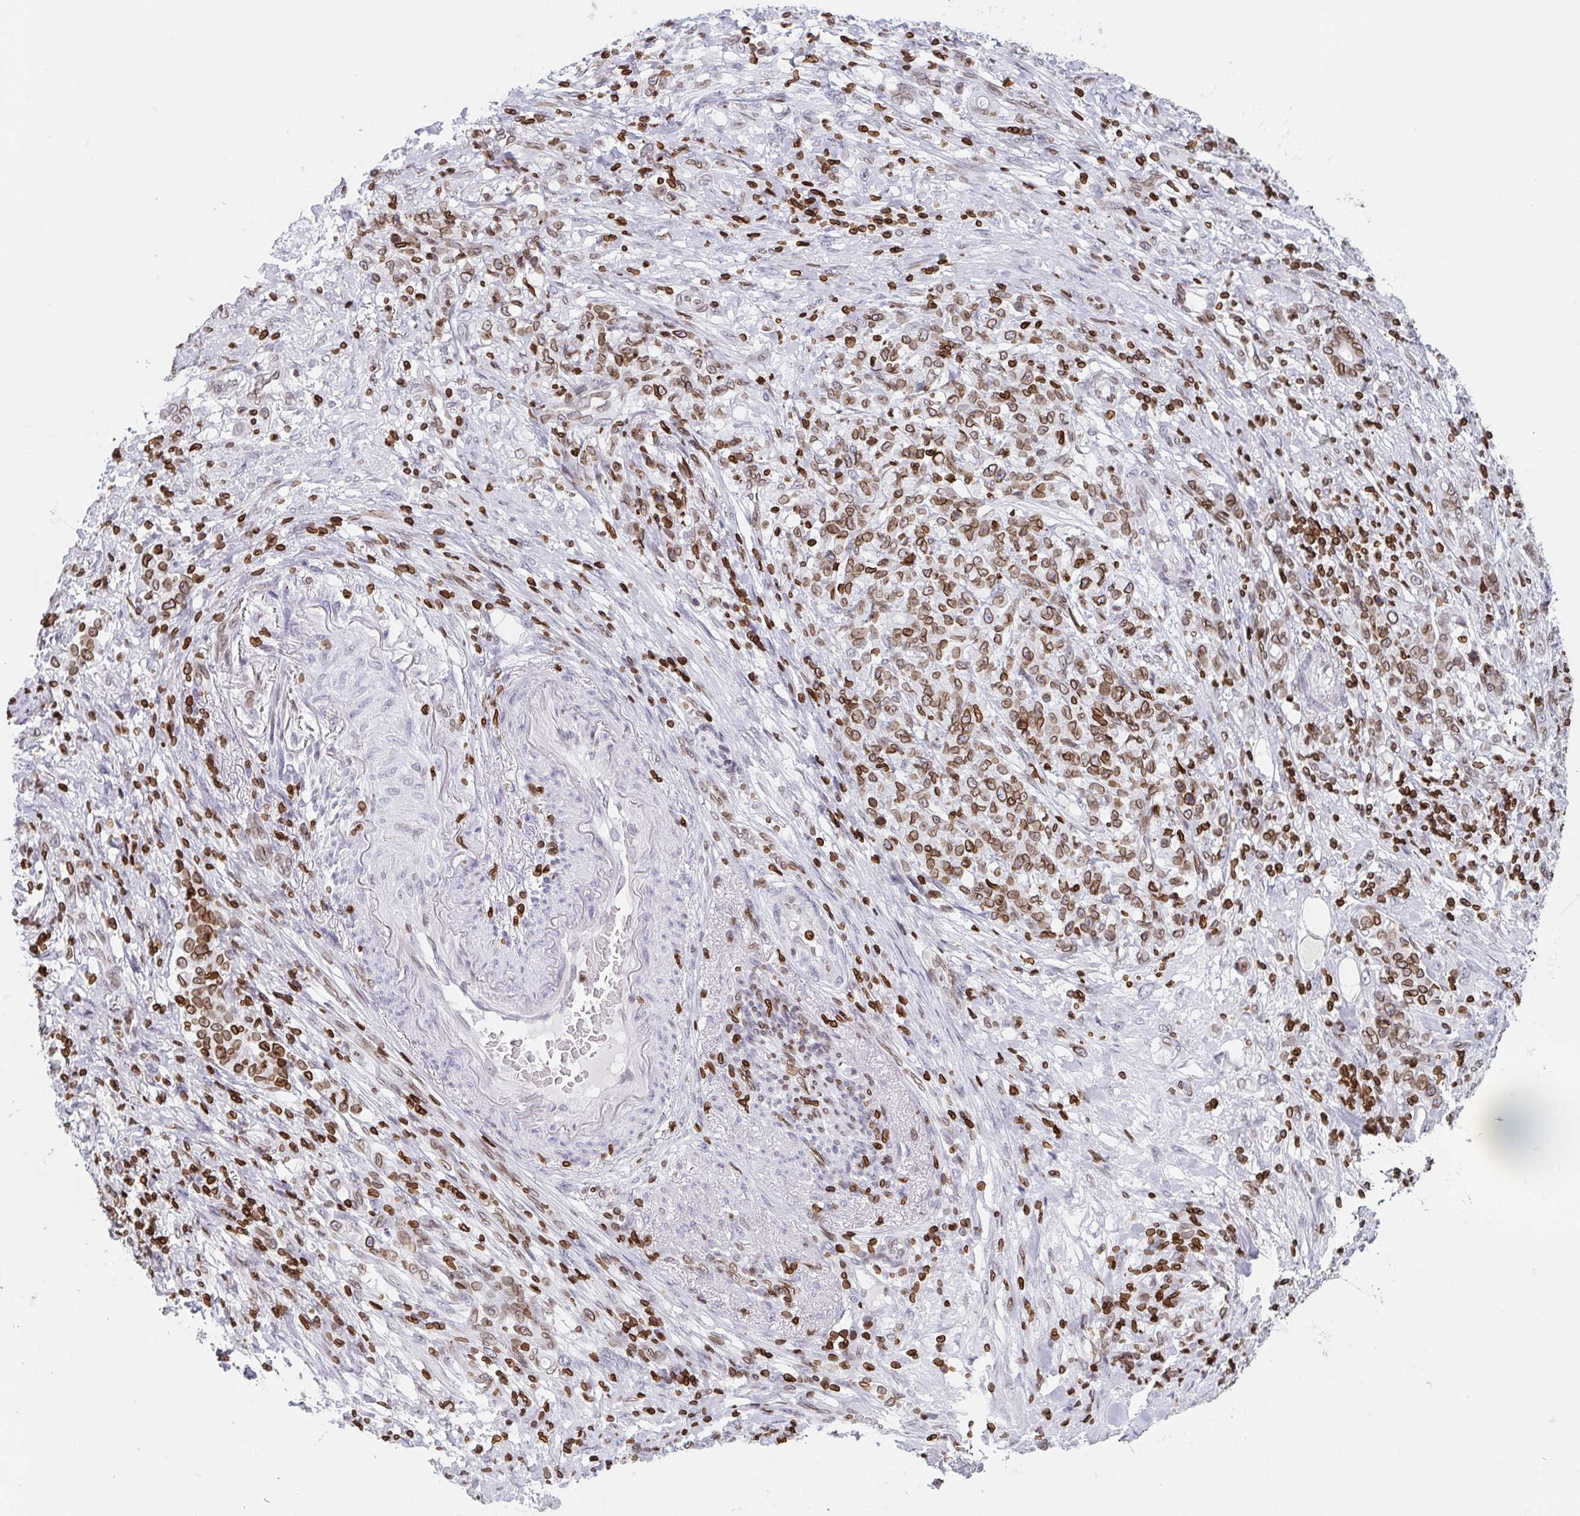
{"staining": {"intensity": "moderate", "quantity": ">75%", "location": "cytoplasmic/membranous,nuclear"}, "tissue": "stomach cancer", "cell_type": "Tumor cells", "image_type": "cancer", "snomed": [{"axis": "morphology", "description": "Adenocarcinoma, NOS"}, {"axis": "topography", "description": "Stomach"}], "caption": "Stomach adenocarcinoma stained for a protein (brown) demonstrates moderate cytoplasmic/membranous and nuclear positive expression in approximately >75% of tumor cells.", "gene": "BTBD7", "patient": {"sex": "female", "age": 79}}